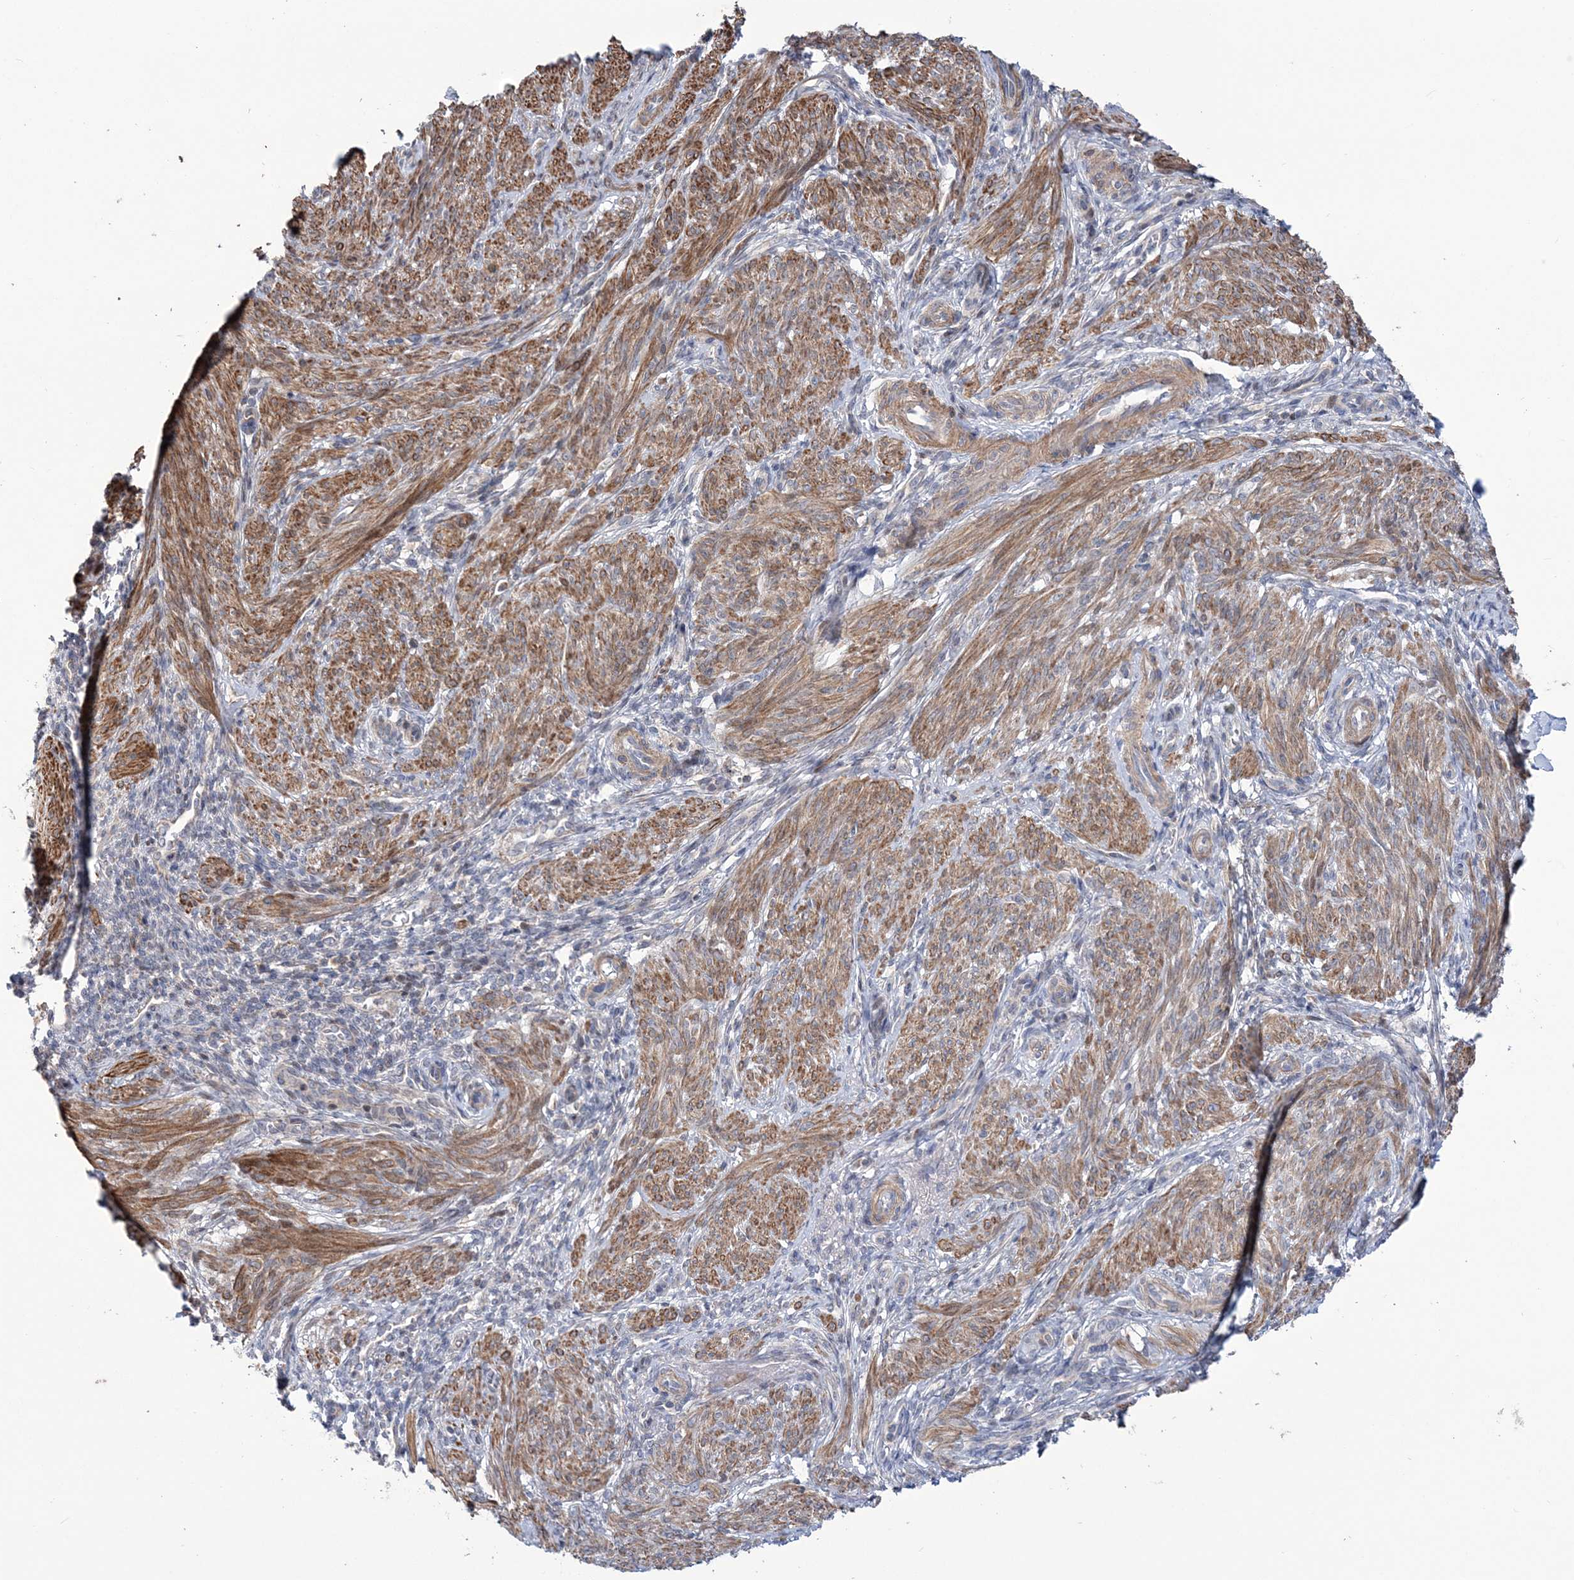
{"staining": {"intensity": "moderate", "quantity": ">75%", "location": "cytoplasmic/membranous"}, "tissue": "smooth muscle", "cell_type": "Smooth muscle cells", "image_type": "normal", "snomed": [{"axis": "morphology", "description": "Normal tissue, NOS"}, {"axis": "topography", "description": "Smooth muscle"}], "caption": "DAB immunohistochemical staining of normal smooth muscle reveals moderate cytoplasmic/membranous protein staining in about >75% of smooth muscle cells. (brown staining indicates protein expression, while blue staining denotes nuclei).", "gene": "PPP2R2B", "patient": {"sex": "female", "age": 39}}